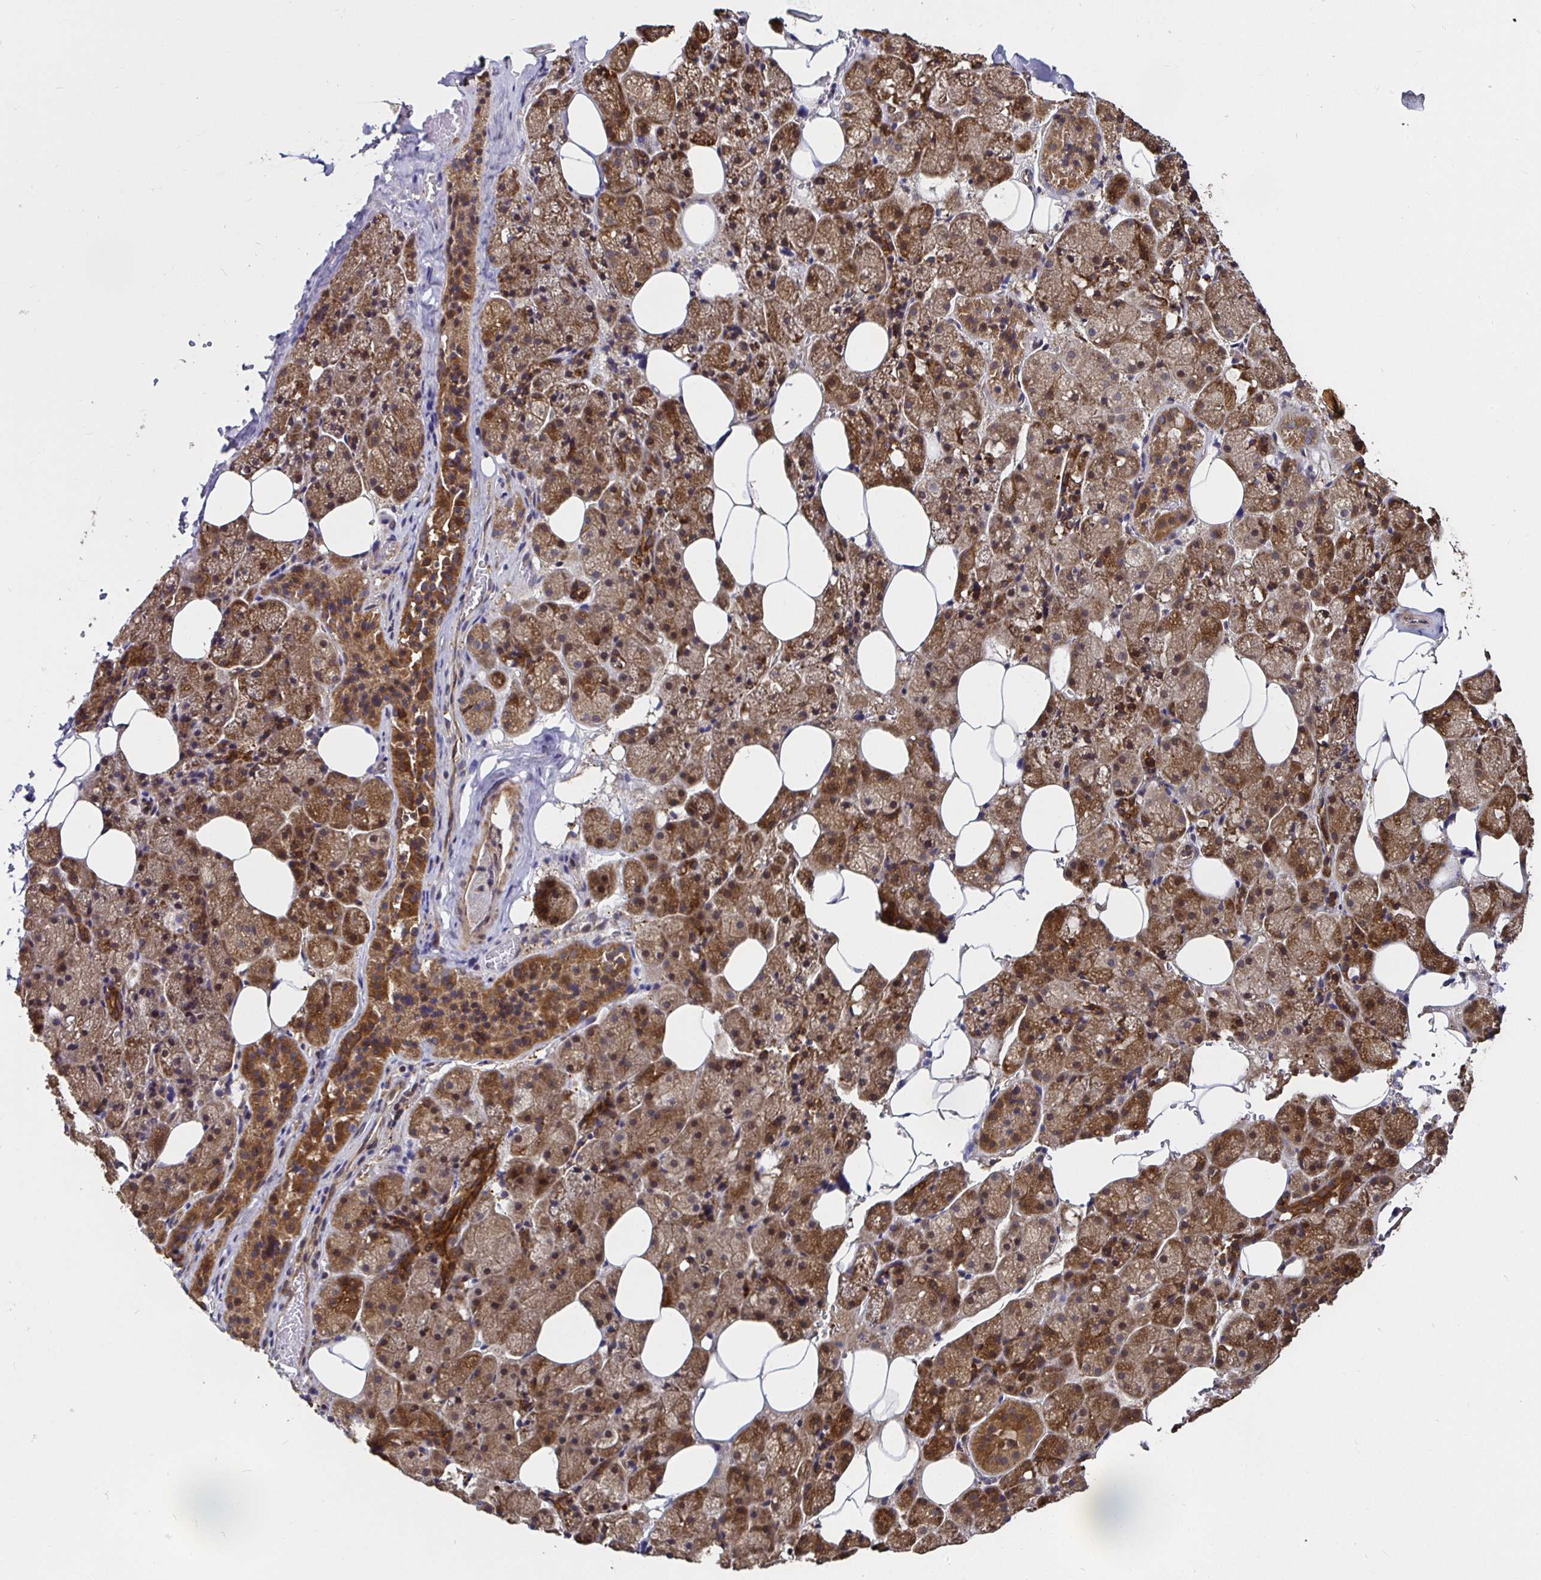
{"staining": {"intensity": "strong", "quantity": ">75%", "location": "cytoplasmic/membranous"}, "tissue": "salivary gland", "cell_type": "Glandular cells", "image_type": "normal", "snomed": [{"axis": "morphology", "description": "Normal tissue, NOS"}, {"axis": "topography", "description": "Salivary gland"}, {"axis": "topography", "description": "Peripheral nerve tissue"}], "caption": "The histopathology image exhibits staining of benign salivary gland, revealing strong cytoplasmic/membranous protein expression (brown color) within glandular cells.", "gene": "MLST8", "patient": {"sex": "male", "age": 38}}